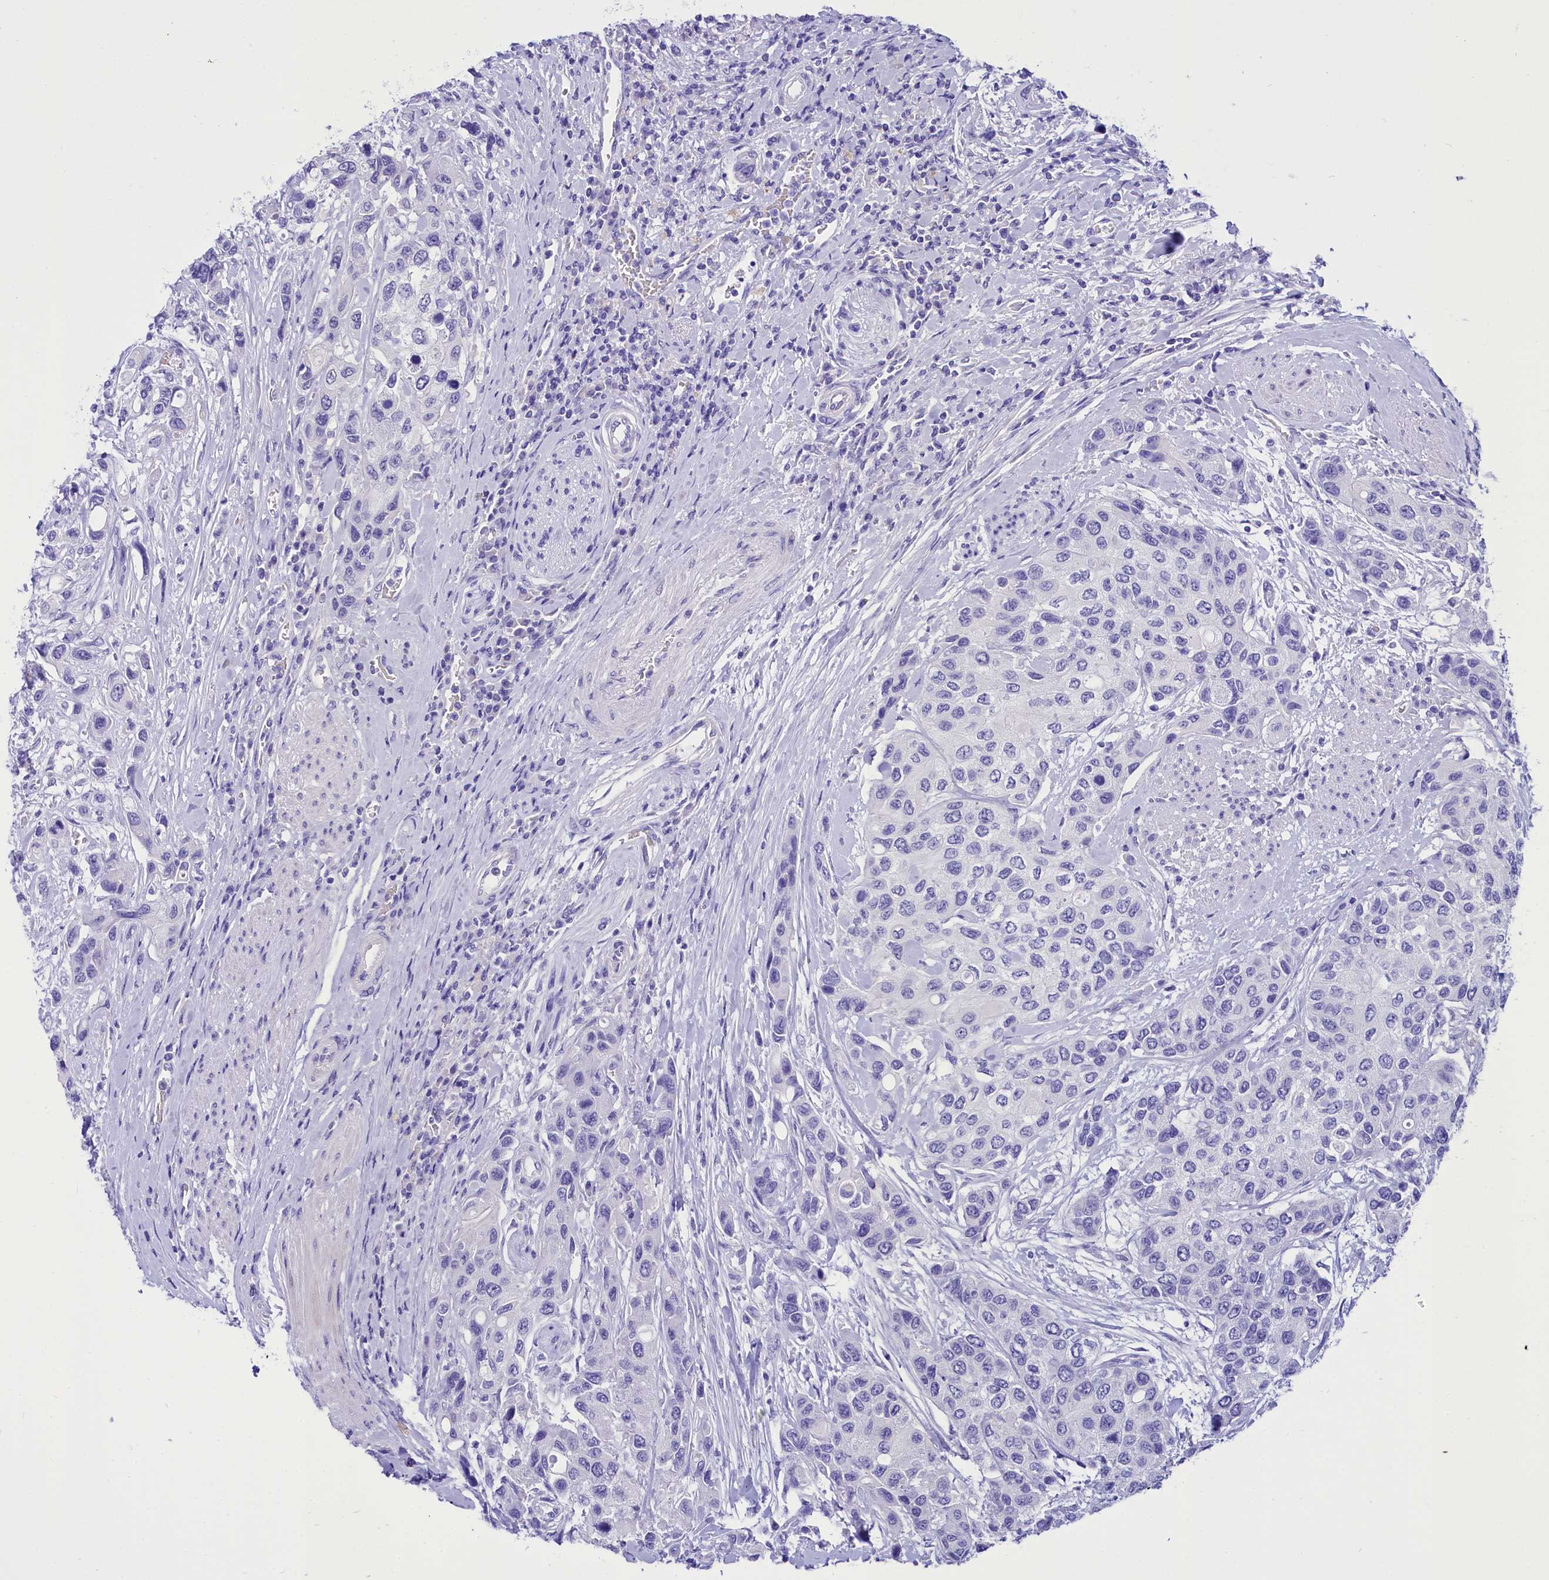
{"staining": {"intensity": "negative", "quantity": "none", "location": "none"}, "tissue": "urothelial cancer", "cell_type": "Tumor cells", "image_type": "cancer", "snomed": [{"axis": "morphology", "description": "Normal tissue, NOS"}, {"axis": "morphology", "description": "Urothelial carcinoma, High grade"}, {"axis": "topography", "description": "Vascular tissue"}, {"axis": "topography", "description": "Urinary bladder"}], "caption": "A micrograph of human urothelial carcinoma (high-grade) is negative for staining in tumor cells.", "gene": "TTC36", "patient": {"sex": "female", "age": 56}}